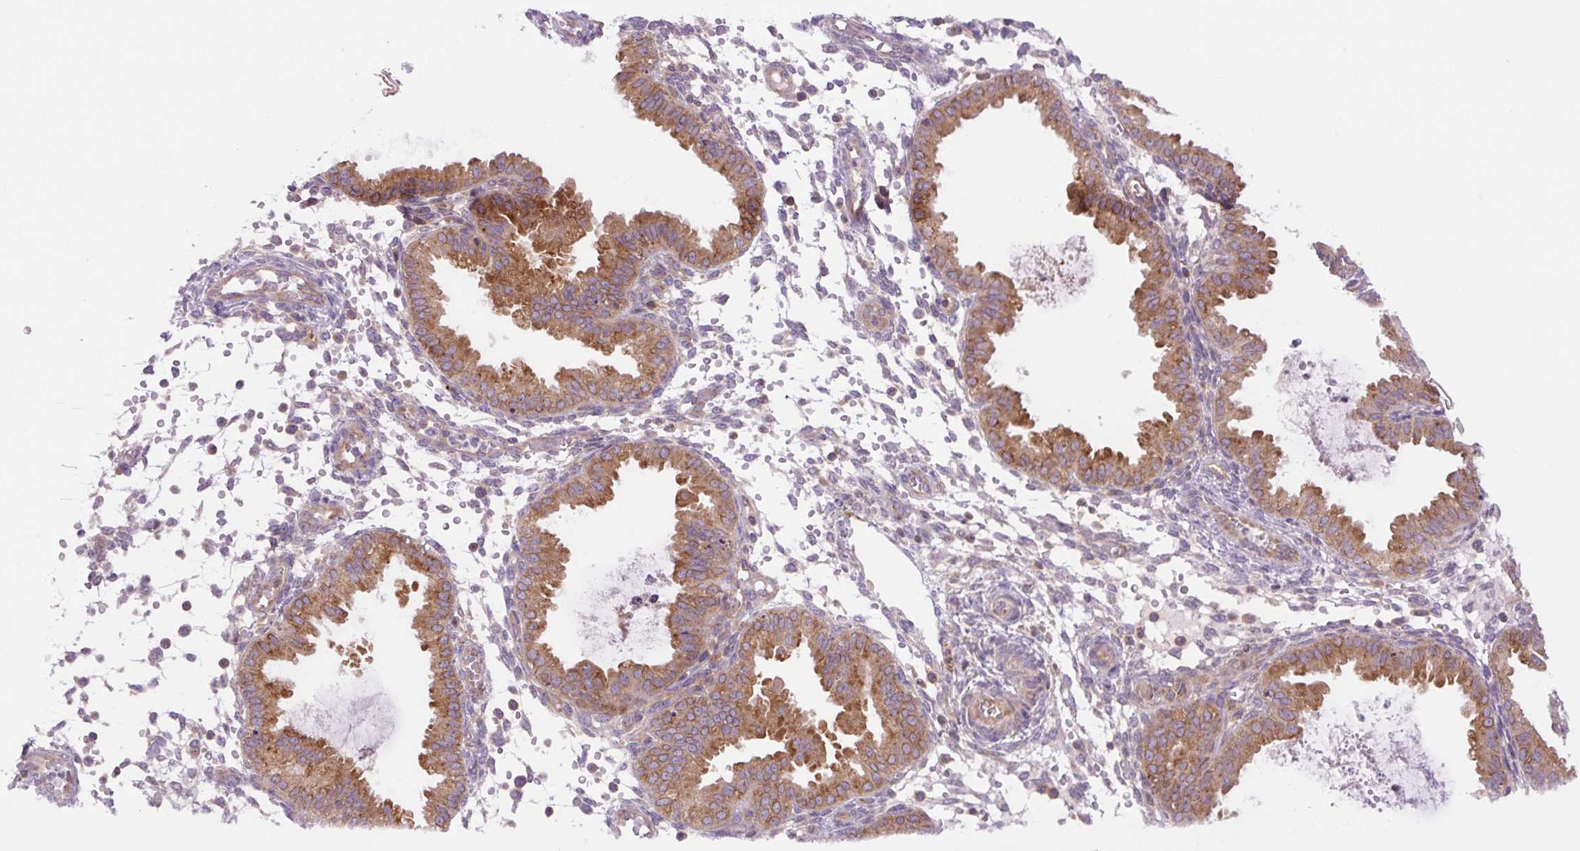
{"staining": {"intensity": "weak", "quantity": "25%-75%", "location": "cytoplasmic/membranous"}, "tissue": "endometrium", "cell_type": "Cells in endometrial stroma", "image_type": "normal", "snomed": [{"axis": "morphology", "description": "Normal tissue, NOS"}, {"axis": "topography", "description": "Endometrium"}], "caption": "Weak cytoplasmic/membranous staining is appreciated in approximately 25%-75% of cells in endometrial stroma in unremarkable endometrium.", "gene": "MINK1", "patient": {"sex": "female", "age": 33}}